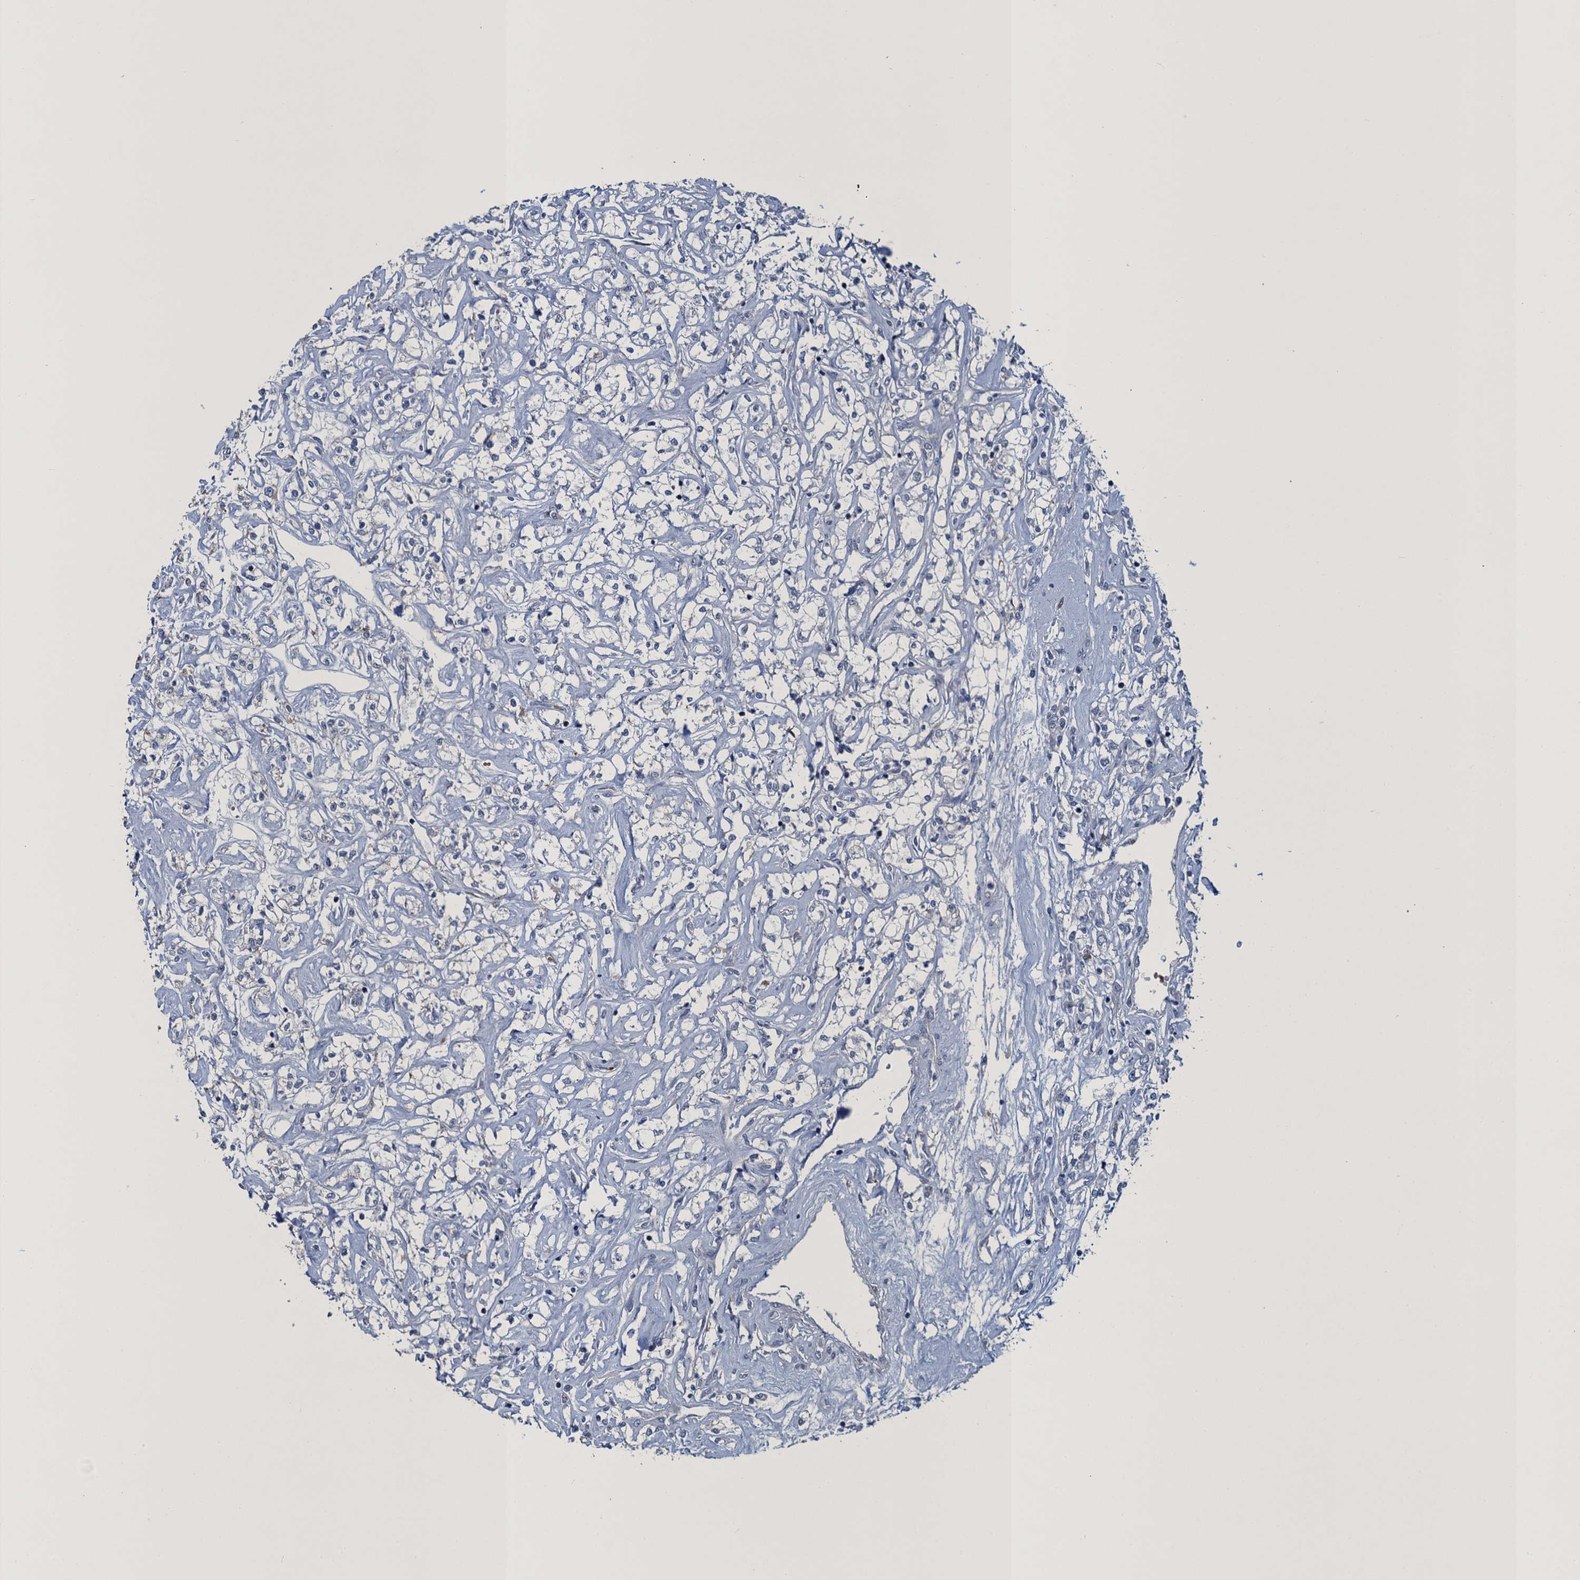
{"staining": {"intensity": "negative", "quantity": "none", "location": "none"}, "tissue": "renal cancer", "cell_type": "Tumor cells", "image_type": "cancer", "snomed": [{"axis": "morphology", "description": "Adenocarcinoma, NOS"}, {"axis": "topography", "description": "Kidney"}], "caption": "The immunohistochemistry (IHC) histopathology image has no significant staining in tumor cells of renal adenocarcinoma tissue.", "gene": "ATOSA", "patient": {"sex": "female", "age": 59}}